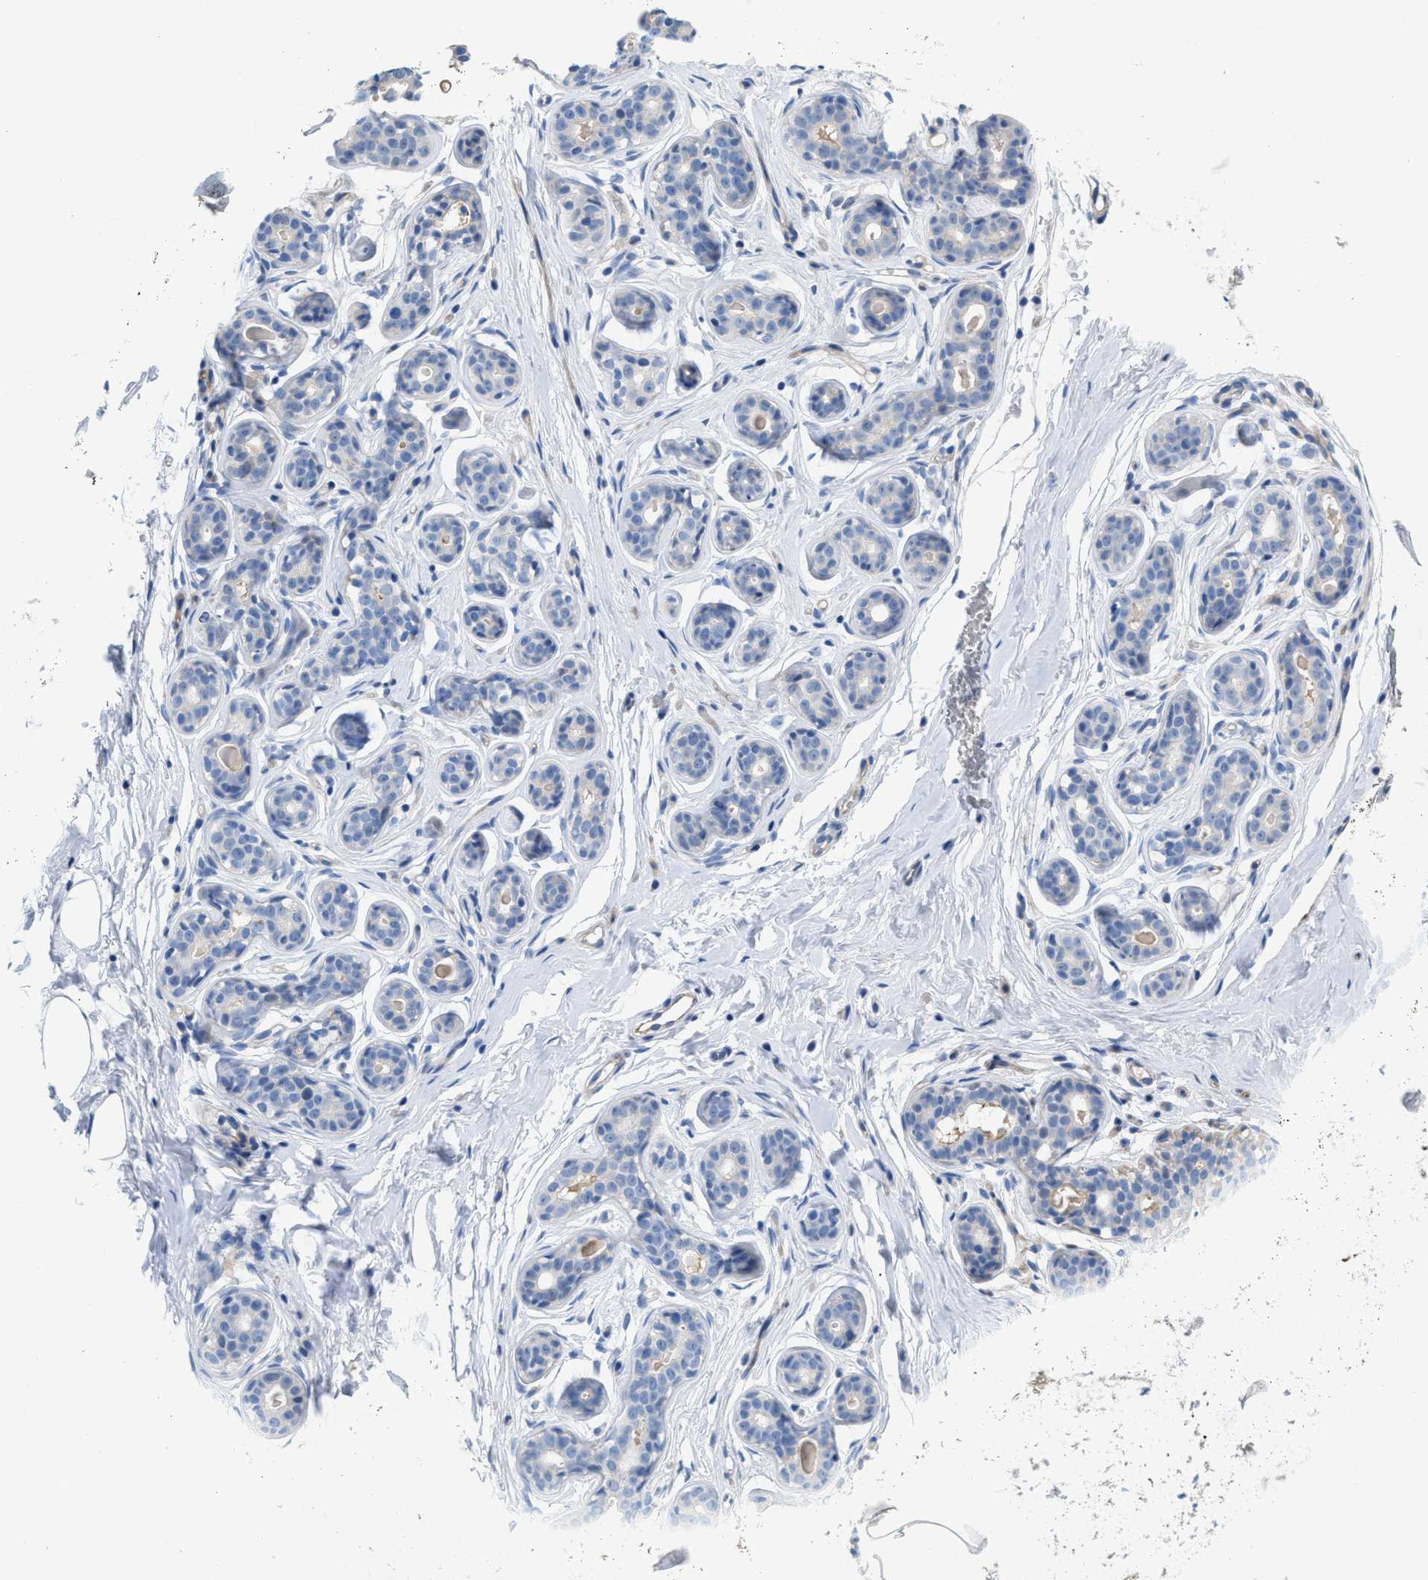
{"staining": {"intensity": "negative", "quantity": "none", "location": "none"}, "tissue": "breast", "cell_type": "Adipocytes", "image_type": "normal", "snomed": [{"axis": "morphology", "description": "Normal tissue, NOS"}, {"axis": "topography", "description": "Breast"}], "caption": "The micrograph displays no staining of adipocytes in unremarkable breast.", "gene": "MPP3", "patient": {"sex": "female", "age": 23}}